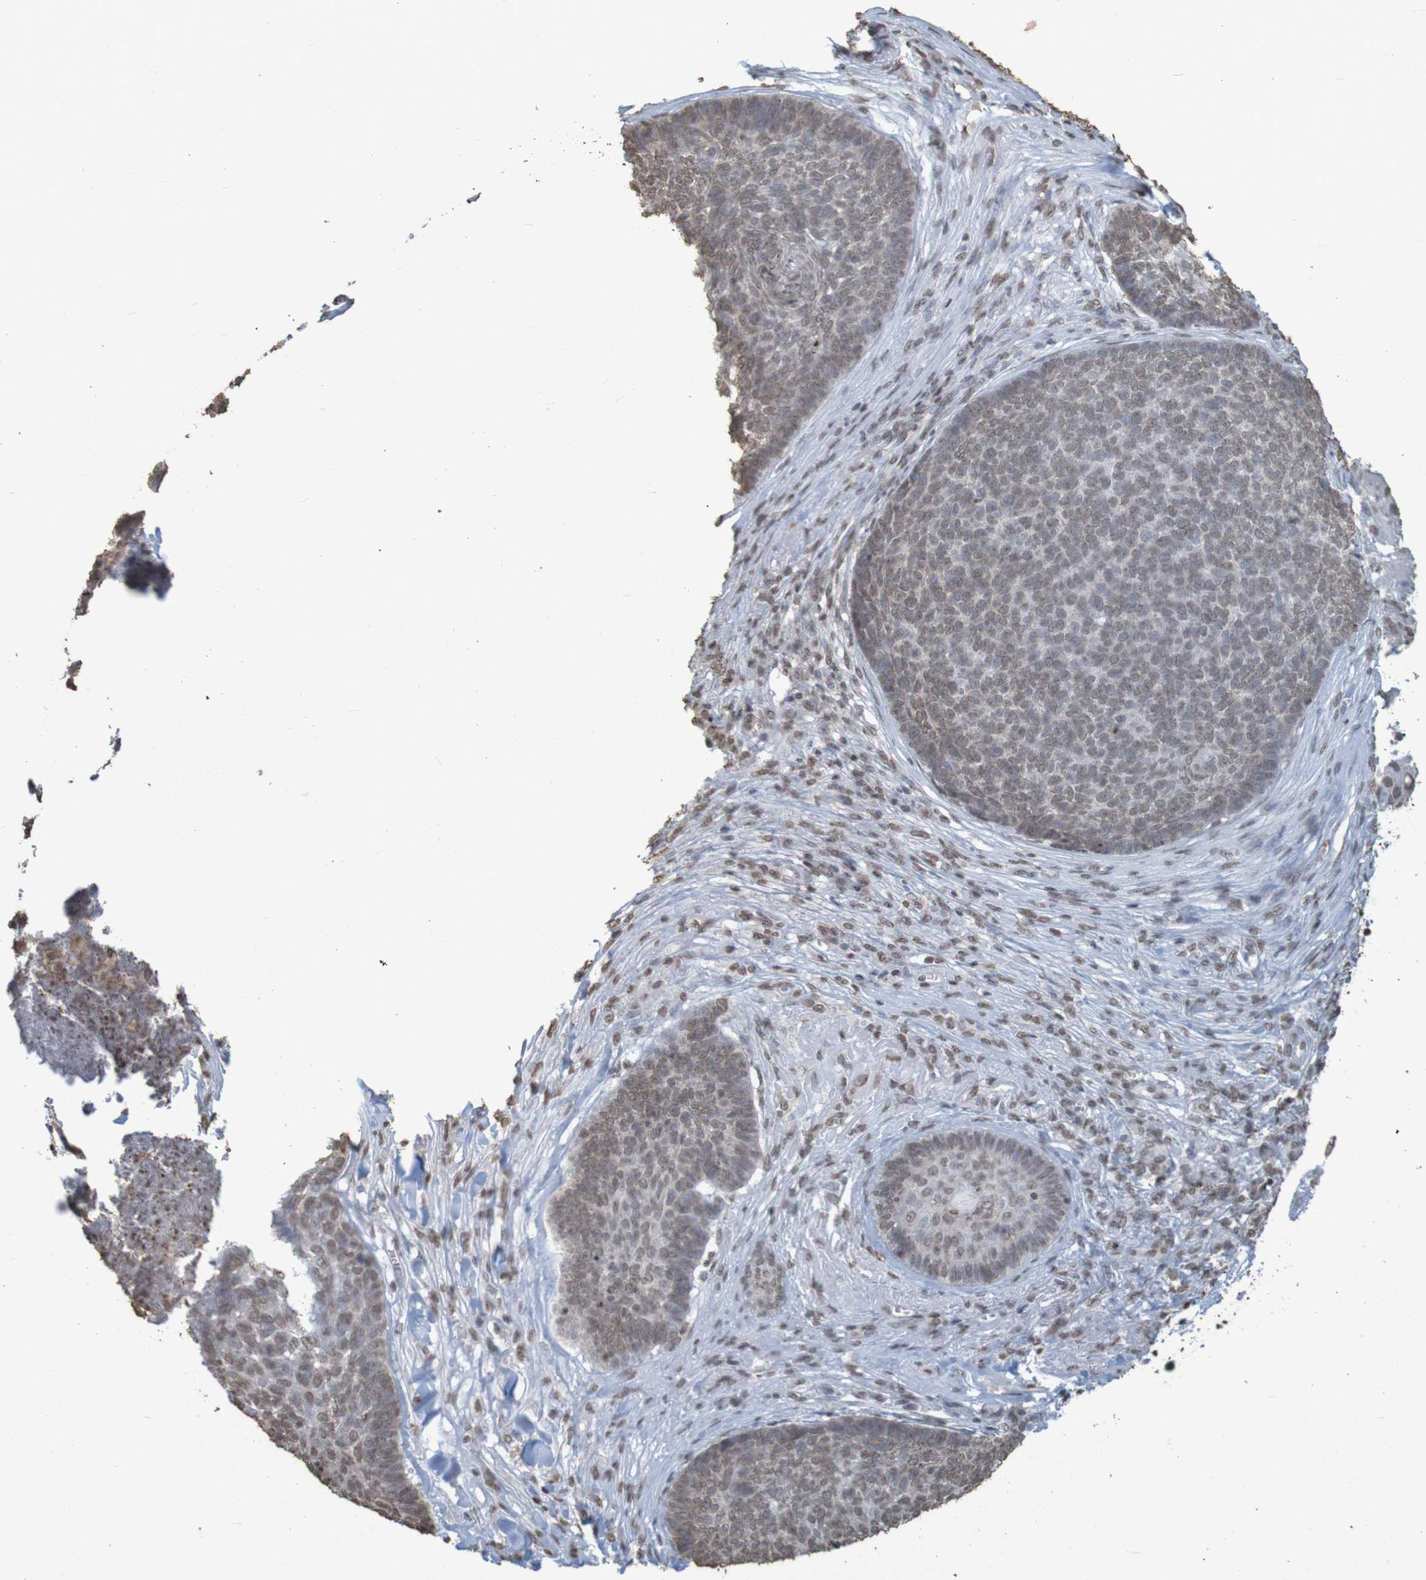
{"staining": {"intensity": "weak", "quantity": ">75%", "location": "nuclear"}, "tissue": "skin cancer", "cell_type": "Tumor cells", "image_type": "cancer", "snomed": [{"axis": "morphology", "description": "Basal cell carcinoma"}, {"axis": "topography", "description": "Skin"}], "caption": "A brown stain labels weak nuclear expression of a protein in human basal cell carcinoma (skin) tumor cells.", "gene": "GFI1", "patient": {"sex": "male", "age": 84}}